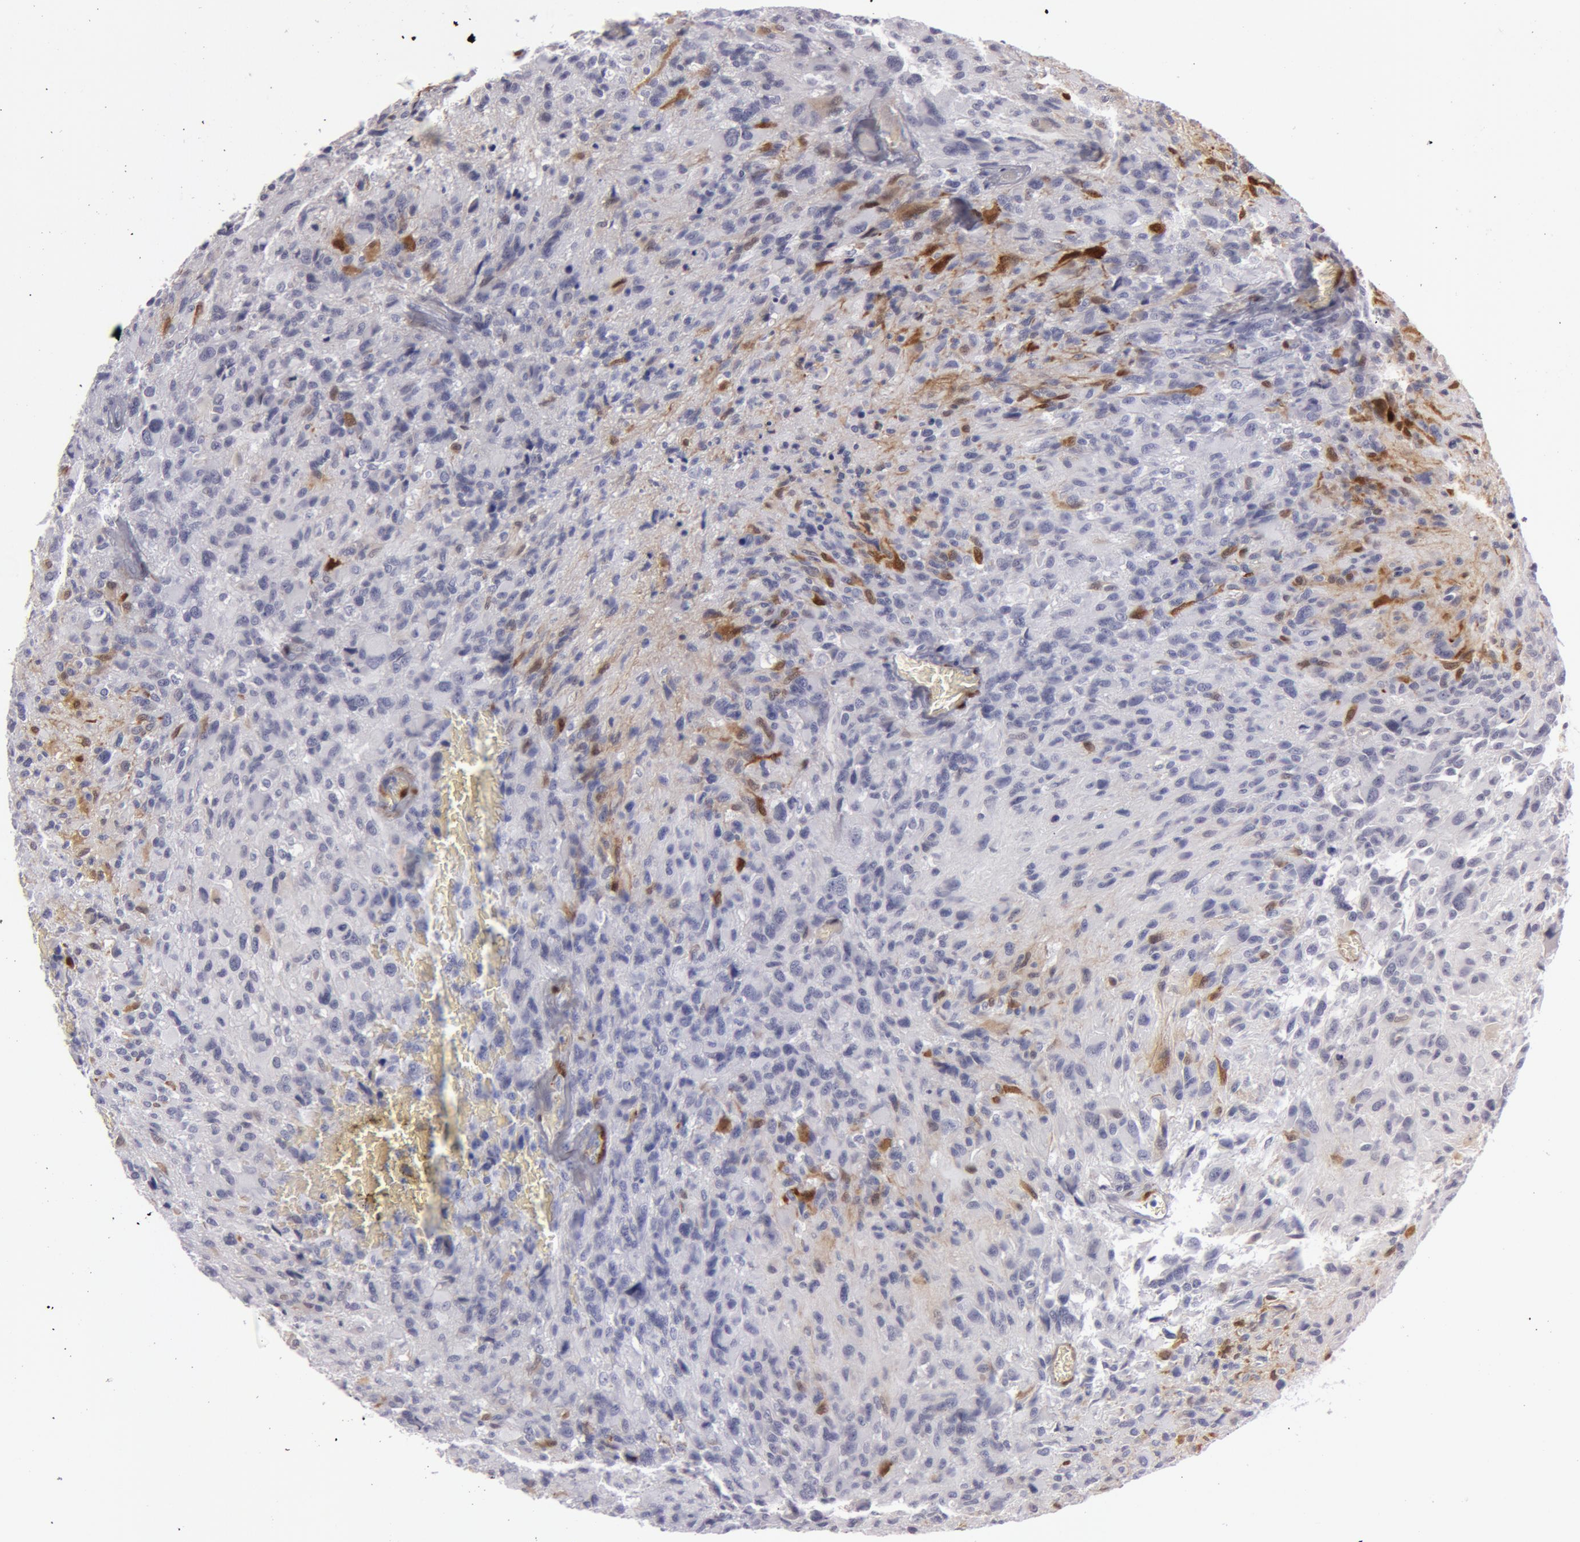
{"staining": {"intensity": "negative", "quantity": "none", "location": "none"}, "tissue": "glioma", "cell_type": "Tumor cells", "image_type": "cancer", "snomed": [{"axis": "morphology", "description": "Glioma, malignant, High grade"}, {"axis": "topography", "description": "Brain"}], "caption": "Tumor cells are negative for brown protein staining in glioma.", "gene": "TAGLN", "patient": {"sex": "male", "age": 69}}